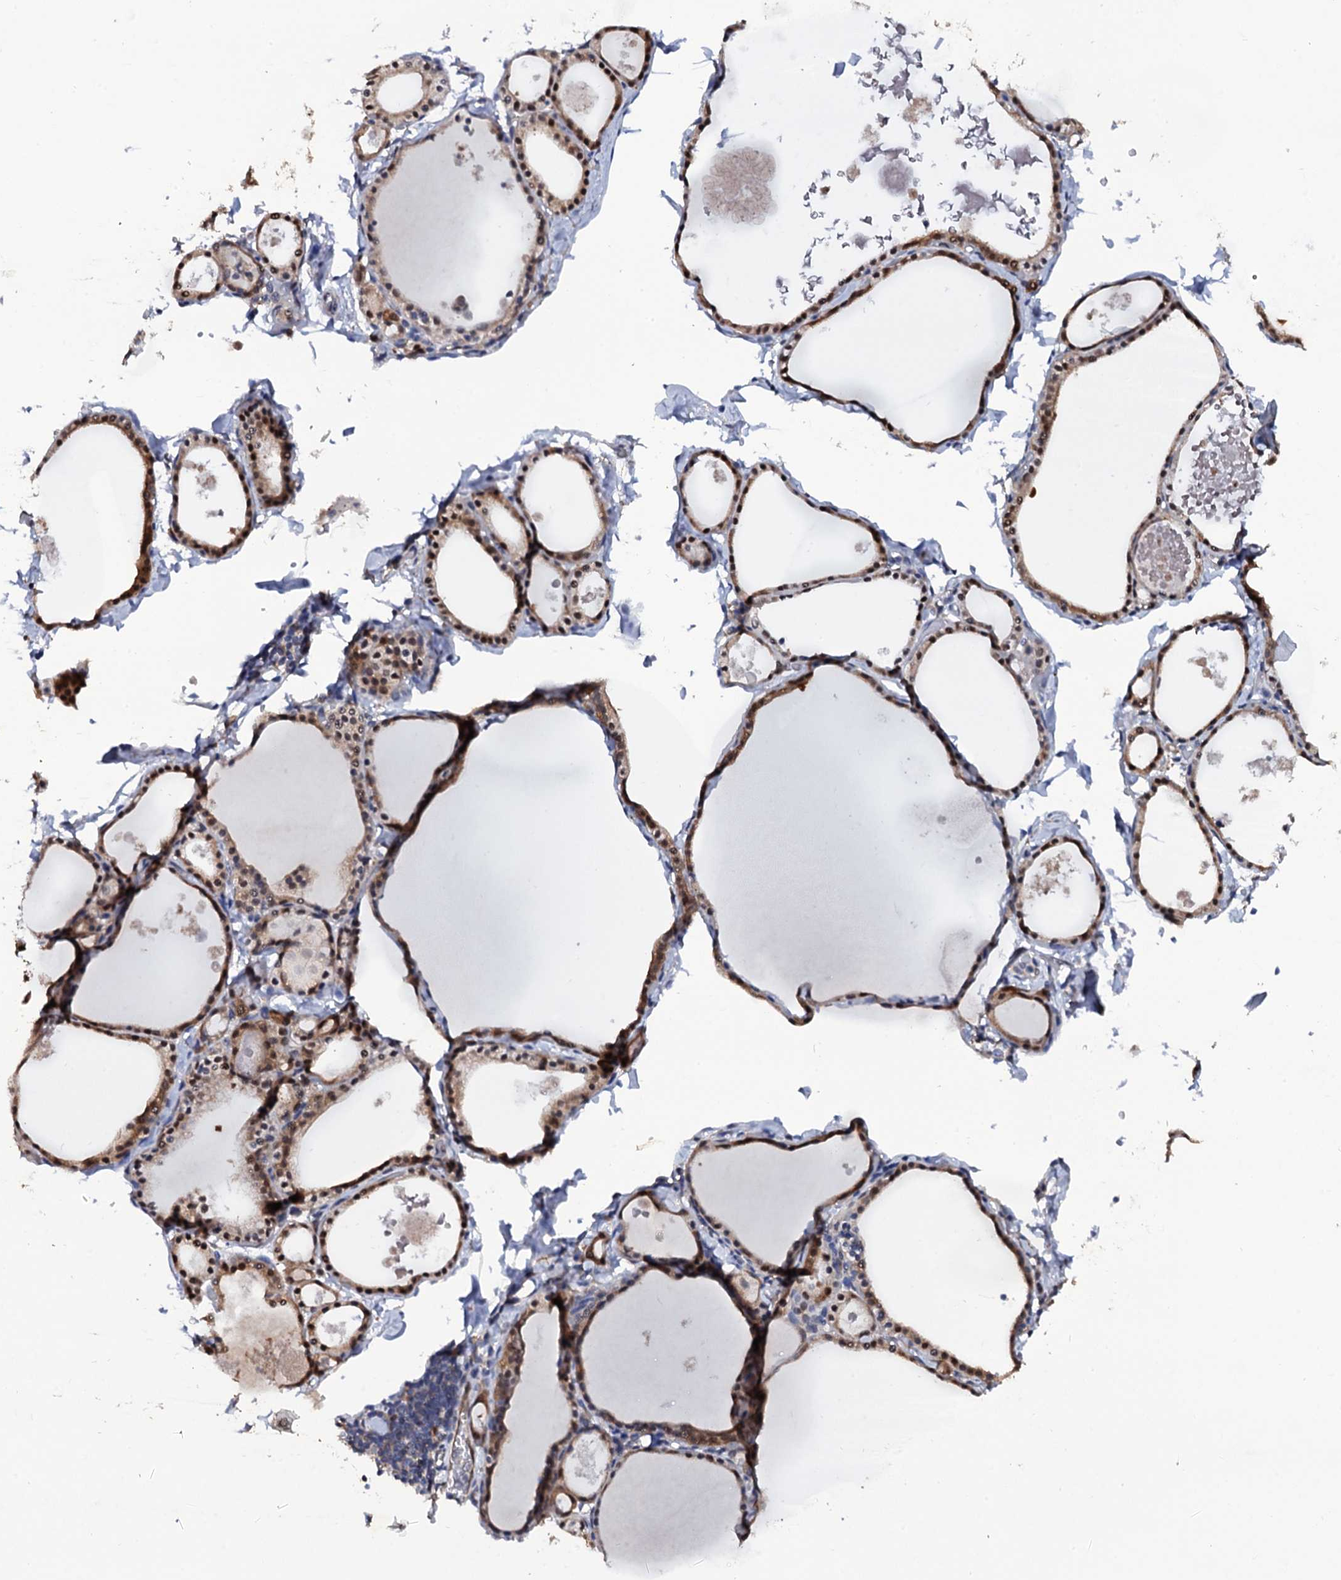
{"staining": {"intensity": "moderate", "quantity": ">75%", "location": "cytoplasmic/membranous,nuclear"}, "tissue": "thyroid gland", "cell_type": "Glandular cells", "image_type": "normal", "snomed": [{"axis": "morphology", "description": "Normal tissue, NOS"}, {"axis": "topography", "description": "Thyroid gland"}], "caption": "A brown stain highlights moderate cytoplasmic/membranous,nuclear expression of a protein in glandular cells of benign human thyroid gland. Using DAB (brown) and hematoxylin (blue) stains, captured at high magnification using brightfield microscopy.", "gene": "CRYL1", "patient": {"sex": "male", "age": 56}}